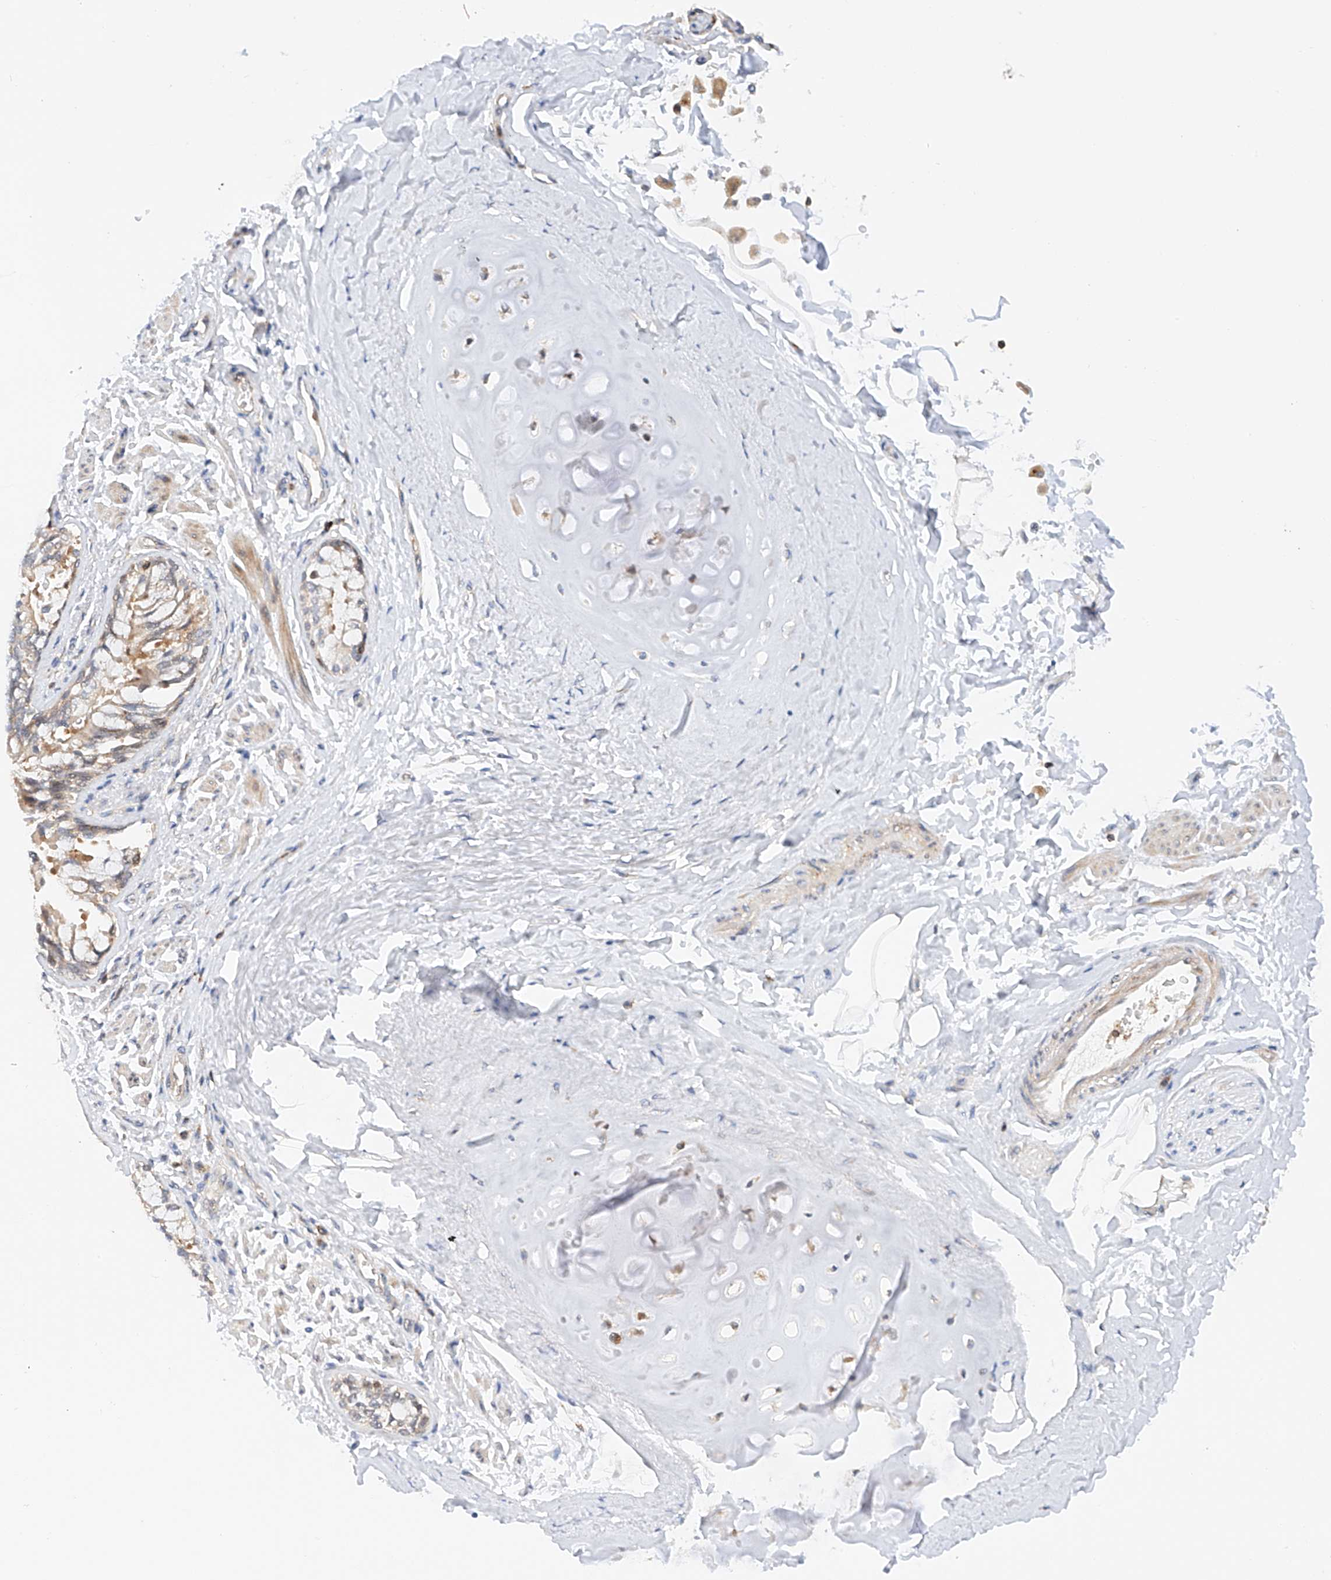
{"staining": {"intensity": "weak", "quantity": ">75%", "location": "cytoplasmic/membranous"}, "tissue": "bronchus", "cell_type": "Respiratory epithelial cells", "image_type": "normal", "snomed": [{"axis": "morphology", "description": "Normal tissue, NOS"}, {"axis": "morphology", "description": "Inflammation, NOS"}, {"axis": "topography", "description": "Lung"}], "caption": "A high-resolution photomicrograph shows immunohistochemistry staining of benign bronchus, which demonstrates weak cytoplasmic/membranous positivity in approximately >75% of respiratory epithelial cells.", "gene": "MFN2", "patient": {"sex": "female", "age": 46}}